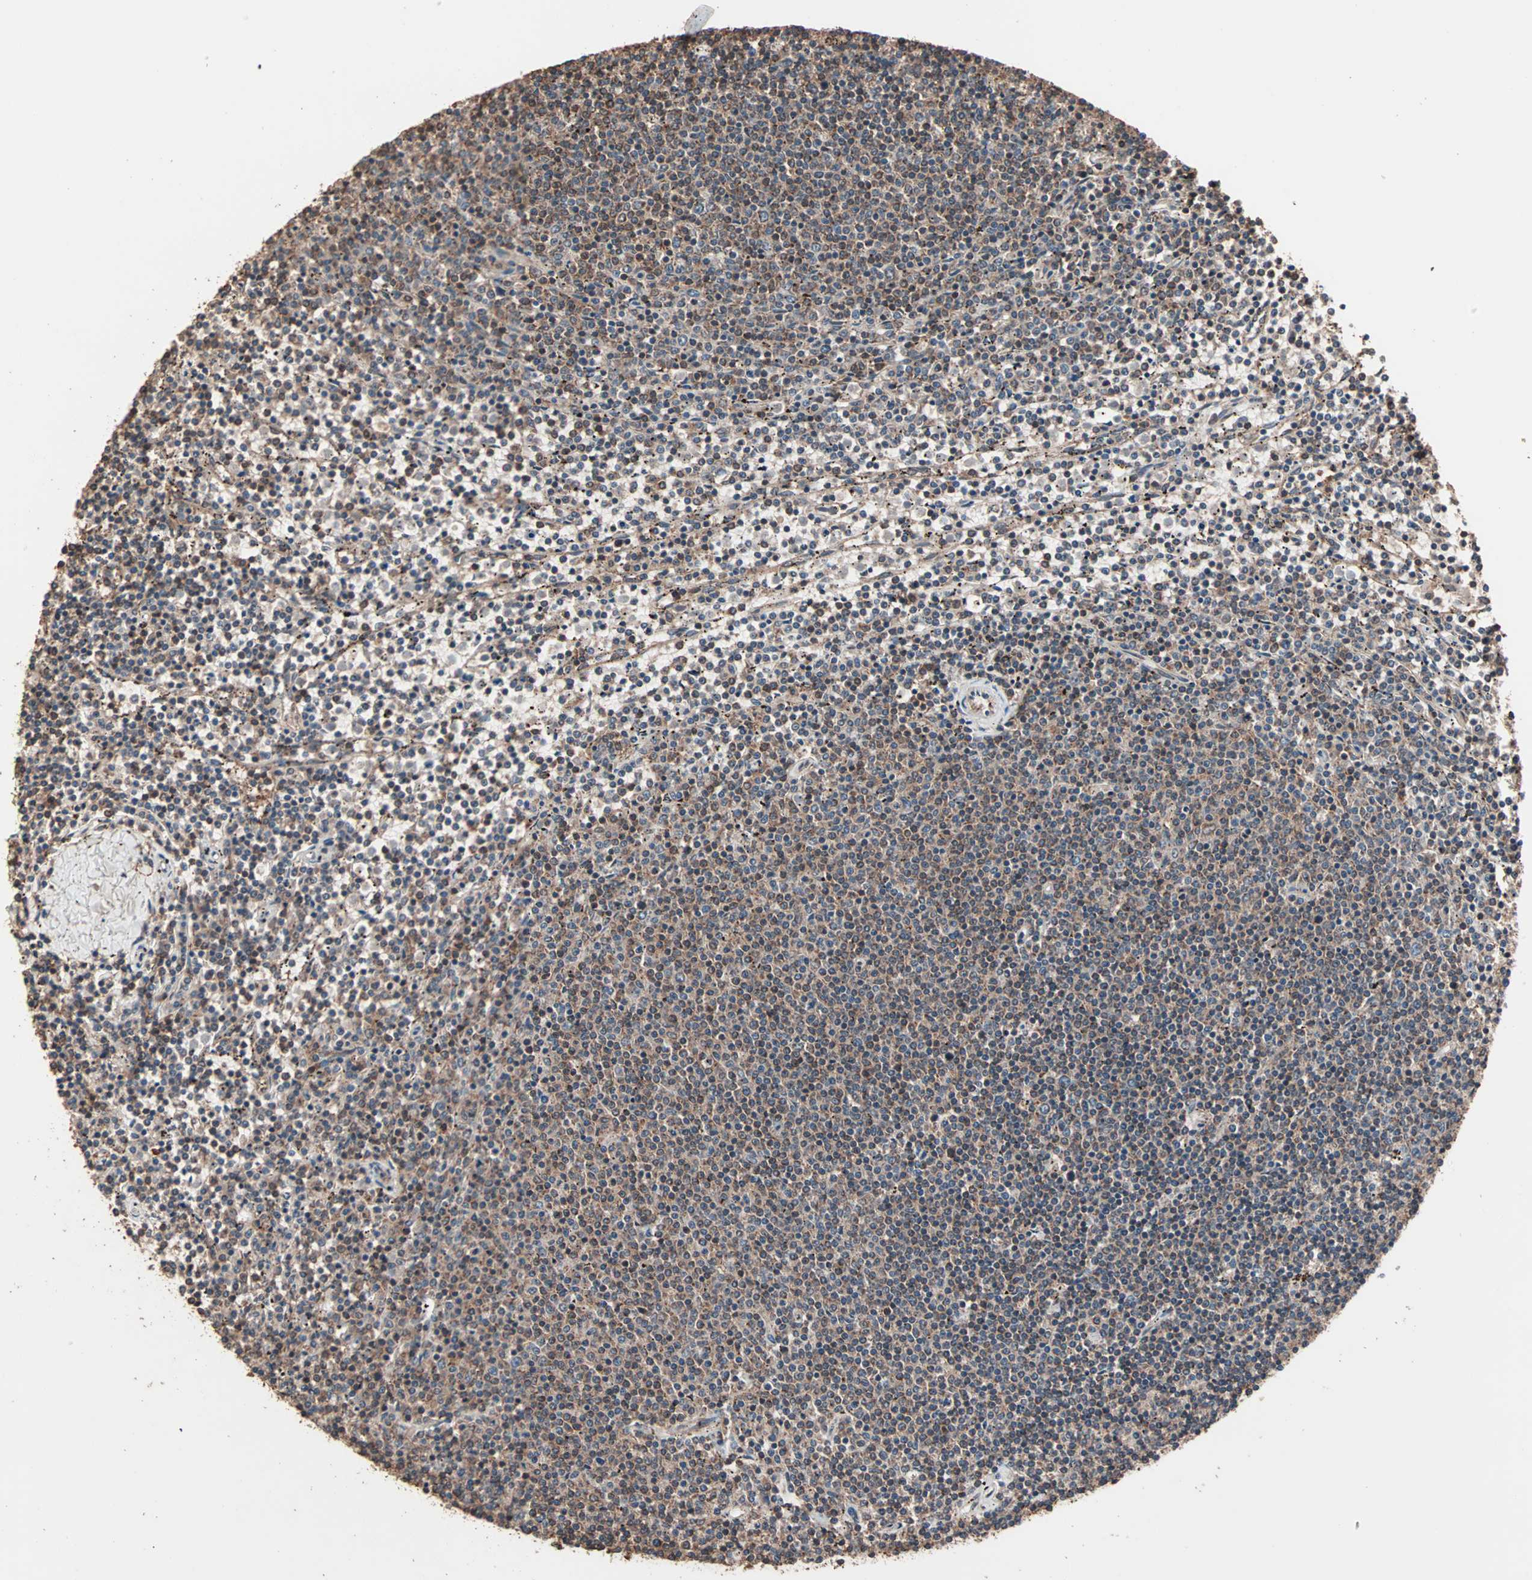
{"staining": {"intensity": "moderate", "quantity": "25%-75%", "location": "cytoplasmic/membranous"}, "tissue": "lymphoma", "cell_type": "Tumor cells", "image_type": "cancer", "snomed": [{"axis": "morphology", "description": "Malignant lymphoma, non-Hodgkin's type, Low grade"}, {"axis": "topography", "description": "Spleen"}], "caption": "Immunohistochemical staining of human lymphoma shows medium levels of moderate cytoplasmic/membranous protein expression in approximately 25%-75% of tumor cells.", "gene": "MRPL2", "patient": {"sex": "female", "age": 50}}